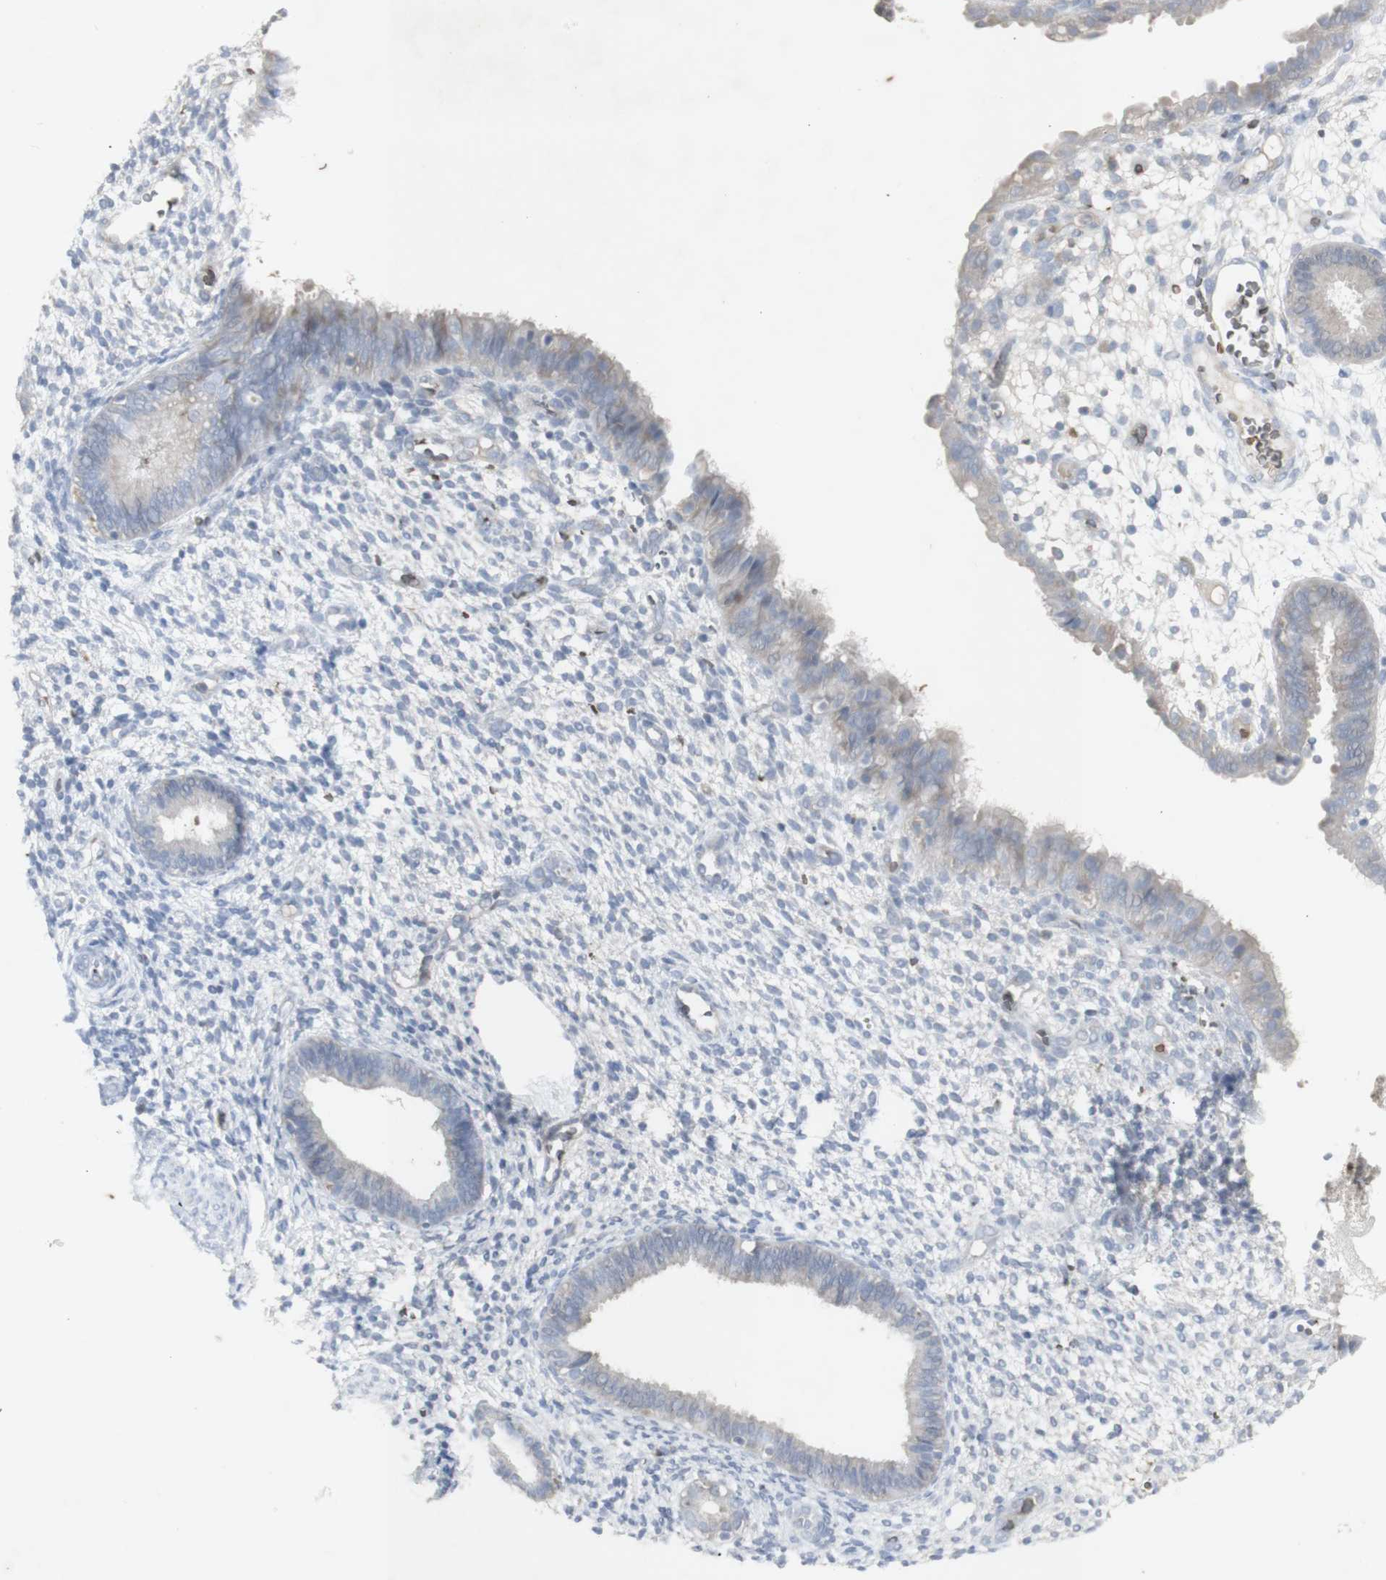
{"staining": {"intensity": "negative", "quantity": "none", "location": "none"}, "tissue": "endometrium", "cell_type": "Cells in endometrial stroma", "image_type": "normal", "snomed": [{"axis": "morphology", "description": "Normal tissue, NOS"}, {"axis": "topography", "description": "Endometrium"}], "caption": "Immunohistochemistry image of benign endometrium stained for a protein (brown), which displays no staining in cells in endometrial stroma.", "gene": "INS", "patient": {"sex": "female", "age": 61}}